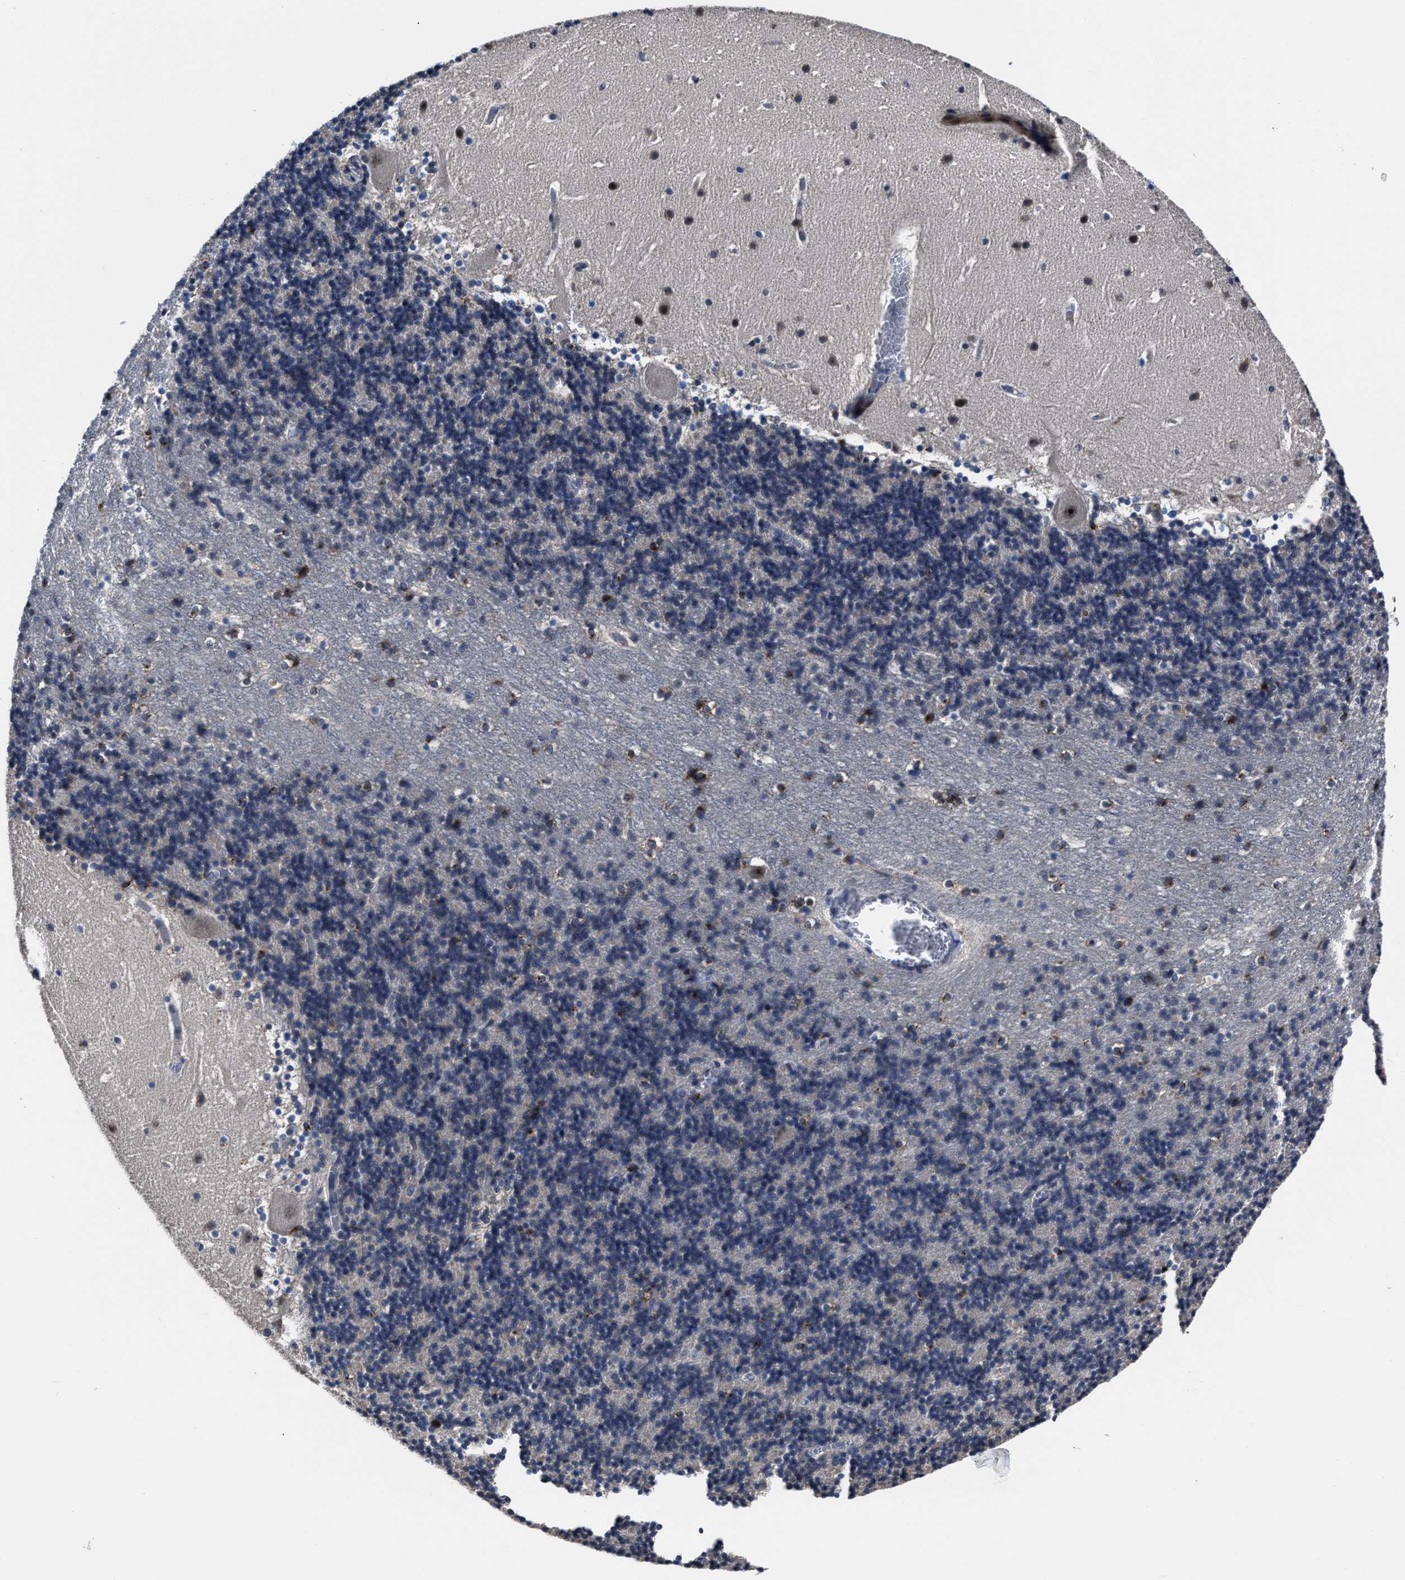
{"staining": {"intensity": "negative", "quantity": "none", "location": "none"}, "tissue": "cerebellum", "cell_type": "Cells in granular layer", "image_type": "normal", "snomed": [{"axis": "morphology", "description": "Normal tissue, NOS"}, {"axis": "topography", "description": "Cerebellum"}], "caption": "An image of cerebellum stained for a protein demonstrates no brown staining in cells in granular layer. Brightfield microscopy of IHC stained with DAB (3,3'-diaminobenzidine) (brown) and hematoxylin (blue), captured at high magnification.", "gene": "RSBN1L", "patient": {"sex": "male", "age": 45}}